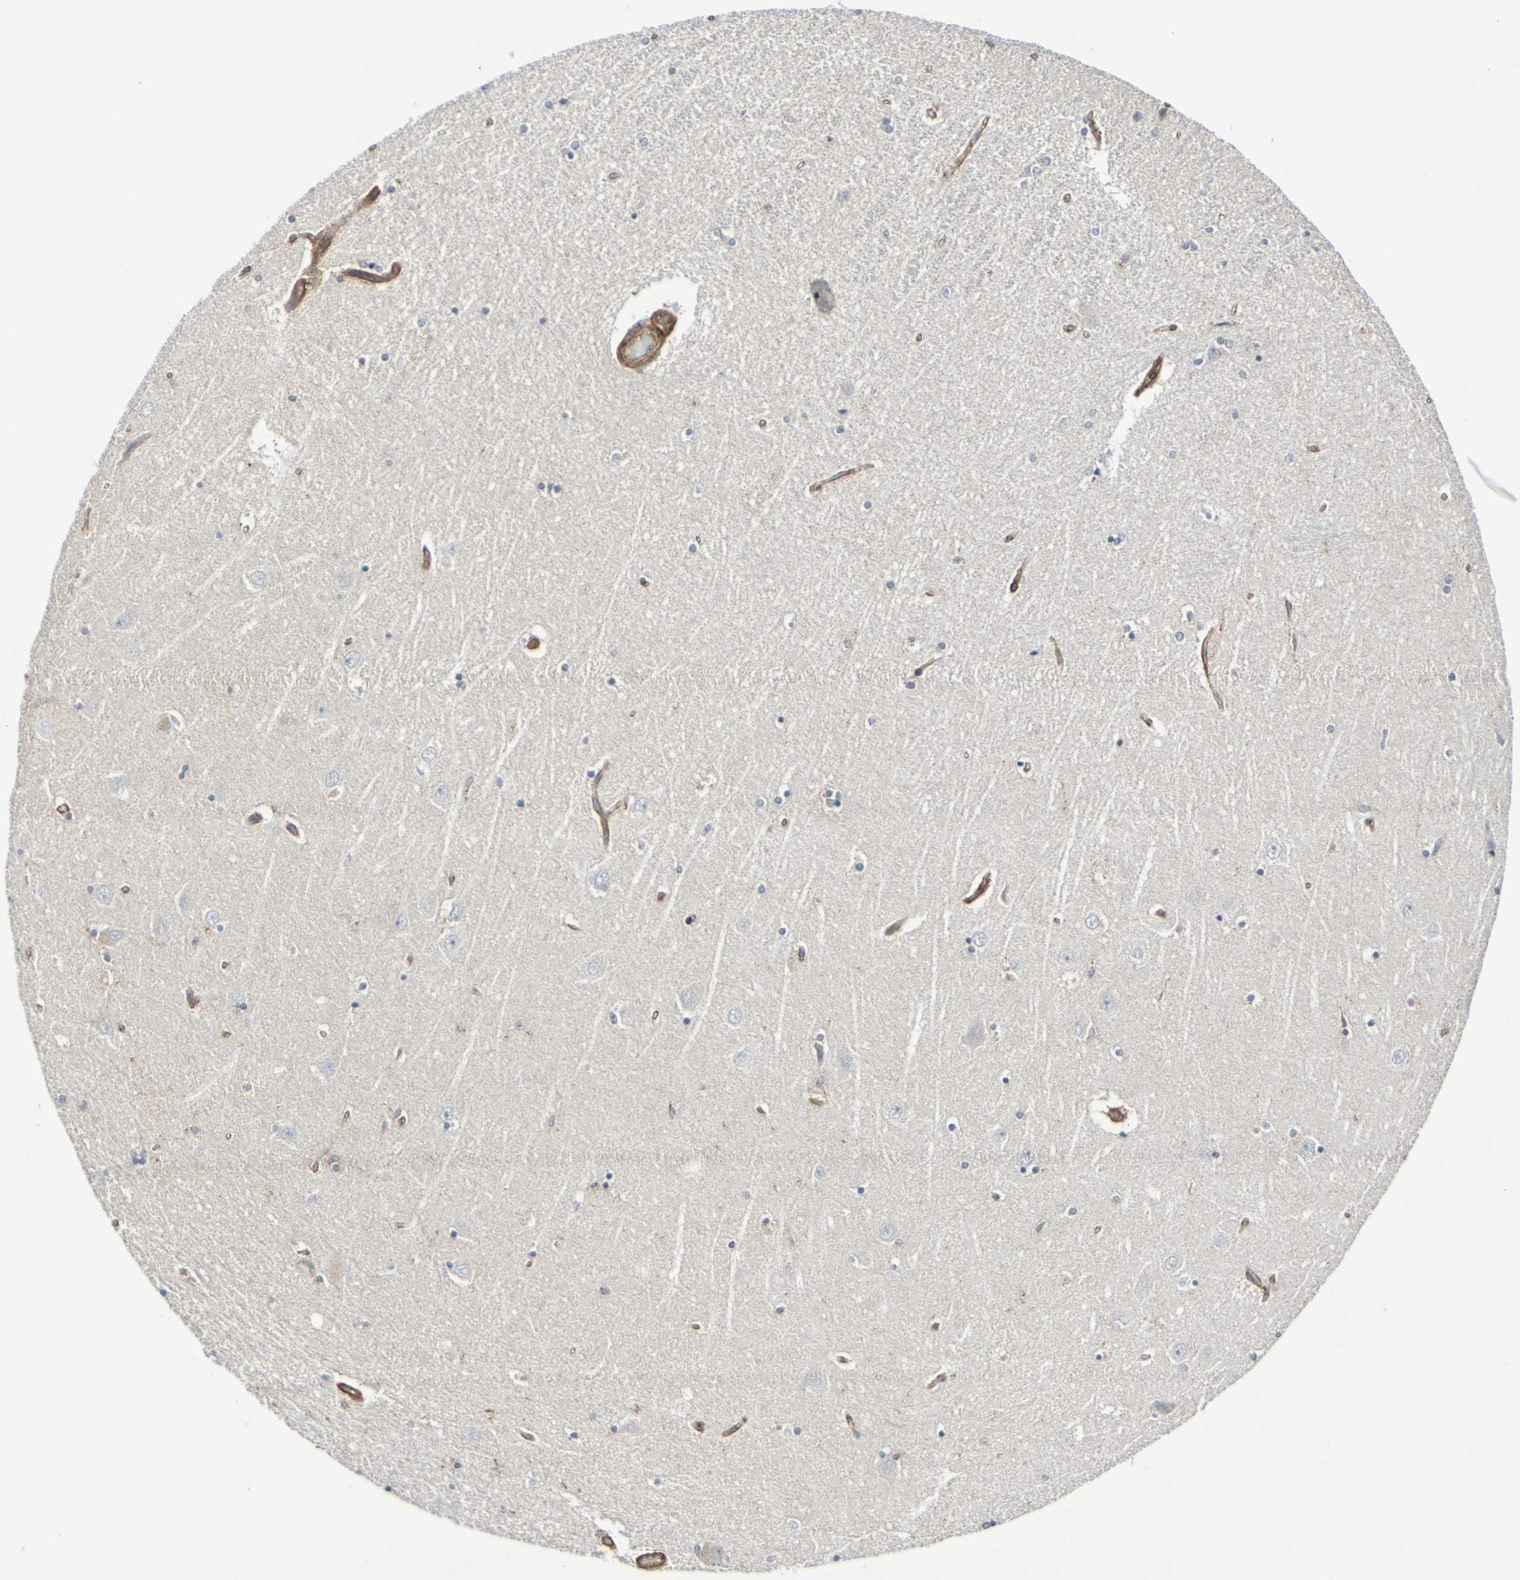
{"staining": {"intensity": "negative", "quantity": "none", "location": "none"}, "tissue": "hippocampus", "cell_type": "Glial cells", "image_type": "normal", "snomed": [{"axis": "morphology", "description": "Normal tissue, NOS"}, {"axis": "topography", "description": "Hippocampus"}], "caption": "High power microscopy micrograph of an immunohistochemistry (IHC) histopathology image of benign hippocampus, revealing no significant staining in glial cells.", "gene": "MYOF", "patient": {"sex": "female", "age": 54}}